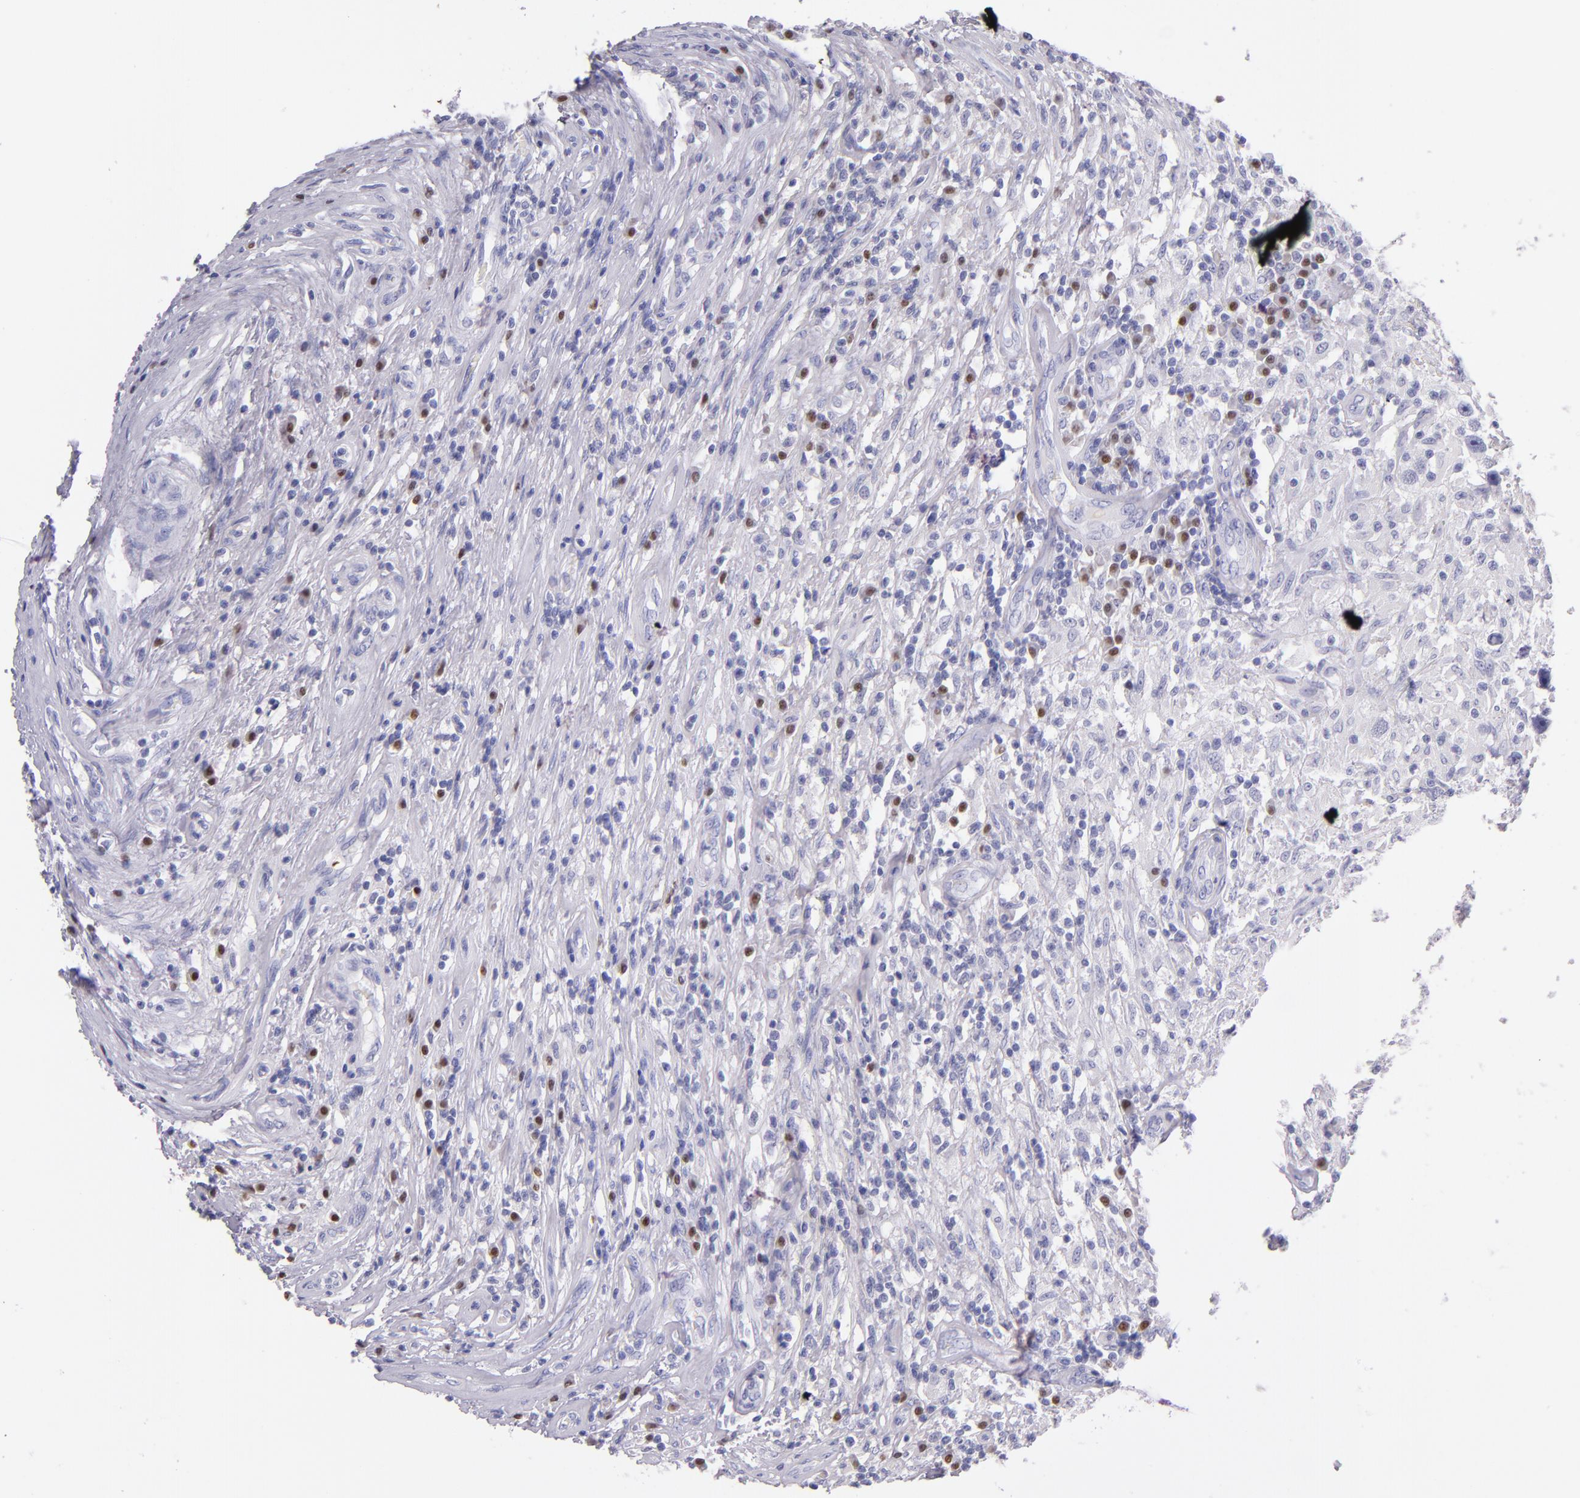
{"staining": {"intensity": "negative", "quantity": "none", "location": "none"}, "tissue": "testis cancer", "cell_type": "Tumor cells", "image_type": "cancer", "snomed": [{"axis": "morphology", "description": "Seminoma, NOS"}, {"axis": "topography", "description": "Testis"}], "caption": "Immunohistochemical staining of human testis cancer (seminoma) reveals no significant positivity in tumor cells.", "gene": "IRF4", "patient": {"sex": "male", "age": 34}}